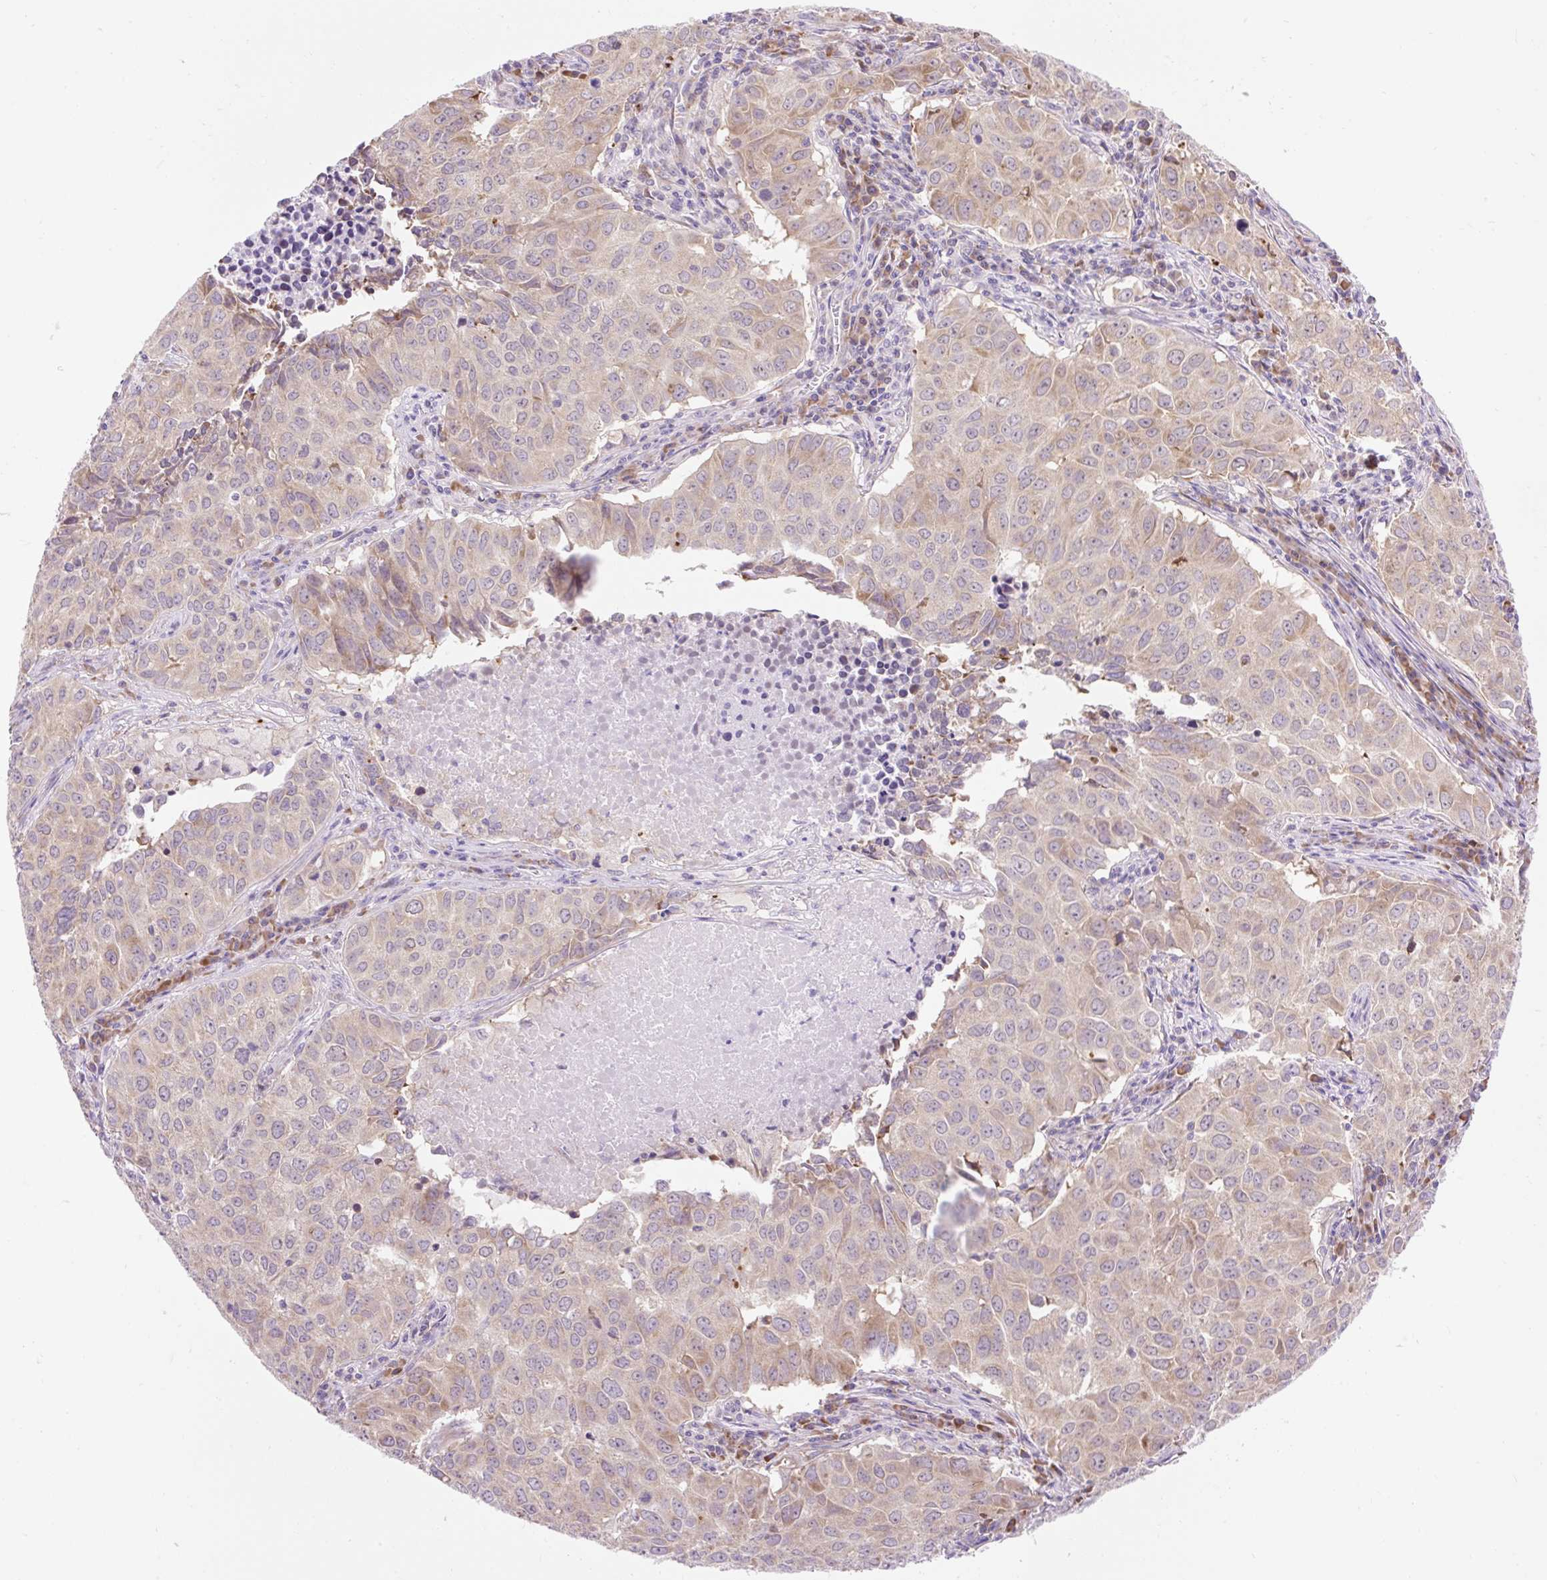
{"staining": {"intensity": "weak", "quantity": "25%-75%", "location": "cytoplasmic/membranous"}, "tissue": "lung cancer", "cell_type": "Tumor cells", "image_type": "cancer", "snomed": [{"axis": "morphology", "description": "Adenocarcinoma, NOS"}, {"axis": "topography", "description": "Lung"}], "caption": "A photomicrograph of human lung cancer stained for a protein demonstrates weak cytoplasmic/membranous brown staining in tumor cells.", "gene": "GPR45", "patient": {"sex": "female", "age": 50}}